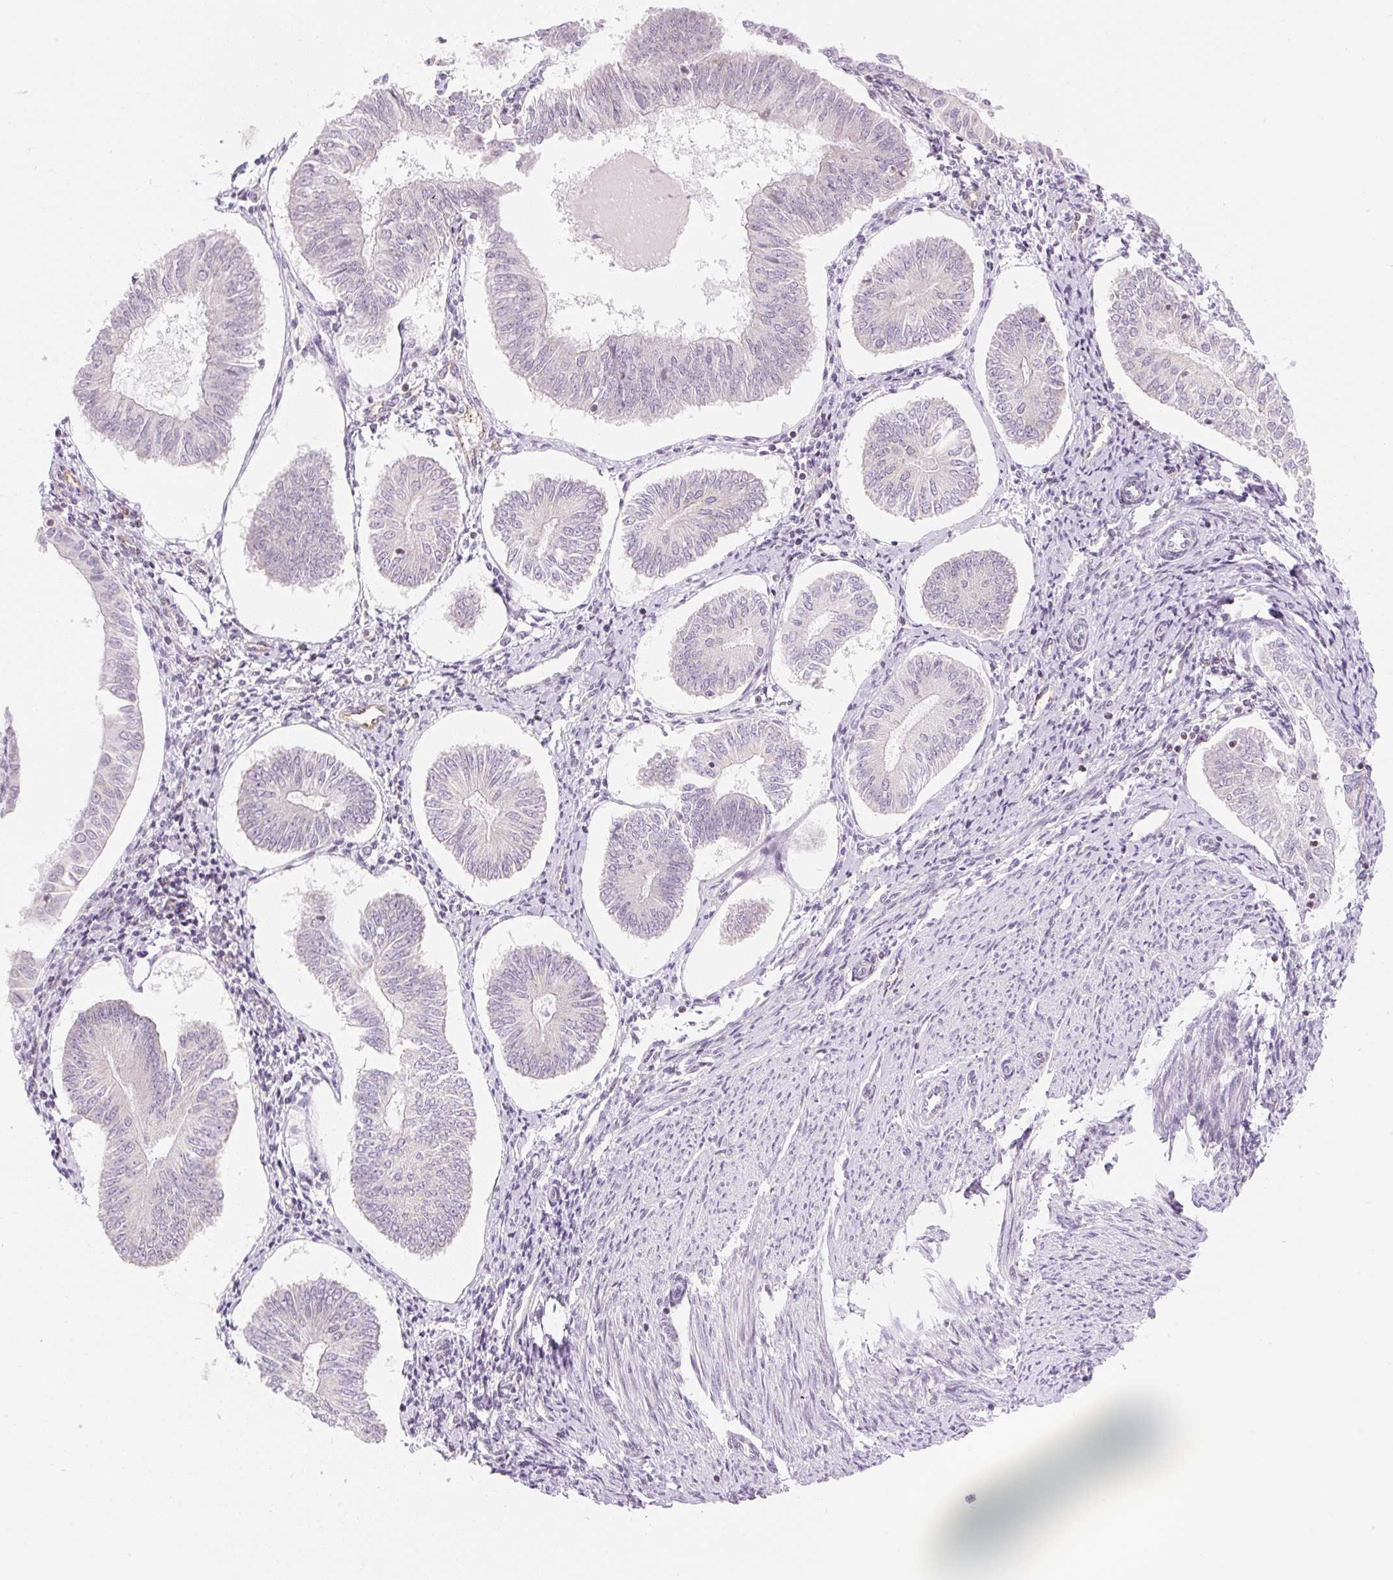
{"staining": {"intensity": "negative", "quantity": "none", "location": "none"}, "tissue": "endometrial cancer", "cell_type": "Tumor cells", "image_type": "cancer", "snomed": [{"axis": "morphology", "description": "Adenocarcinoma, NOS"}, {"axis": "topography", "description": "Endometrium"}], "caption": "An IHC photomicrograph of endometrial cancer (adenocarcinoma) is shown. There is no staining in tumor cells of endometrial cancer (adenocarcinoma).", "gene": "CASKIN1", "patient": {"sex": "female", "age": 58}}